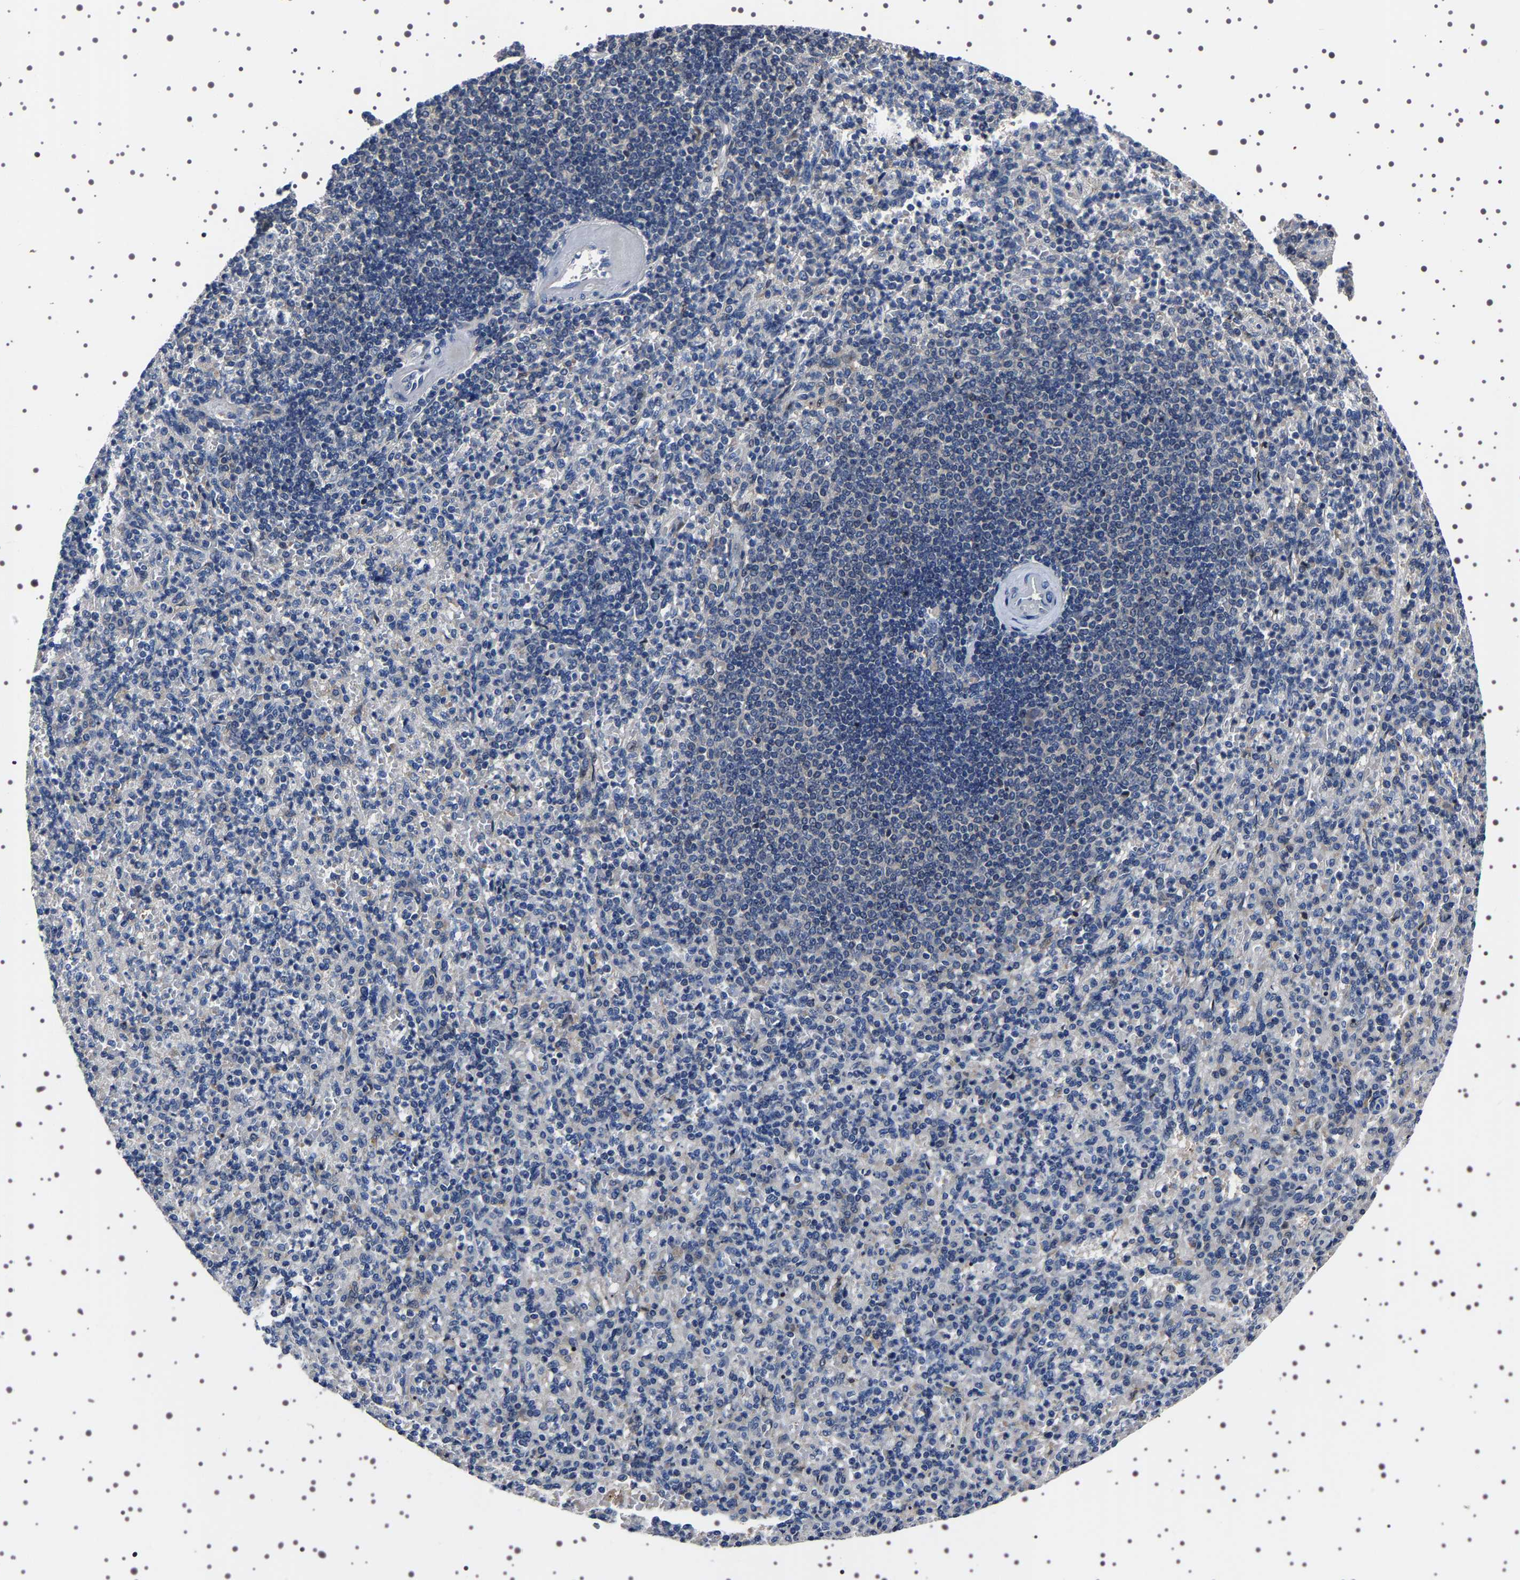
{"staining": {"intensity": "negative", "quantity": "none", "location": "none"}, "tissue": "spleen", "cell_type": "Cells in red pulp", "image_type": "normal", "snomed": [{"axis": "morphology", "description": "Normal tissue, NOS"}, {"axis": "topography", "description": "Spleen"}], "caption": "Immunohistochemistry (IHC) of normal spleen demonstrates no staining in cells in red pulp. Nuclei are stained in blue.", "gene": "TARBP1", "patient": {"sex": "female", "age": 74}}